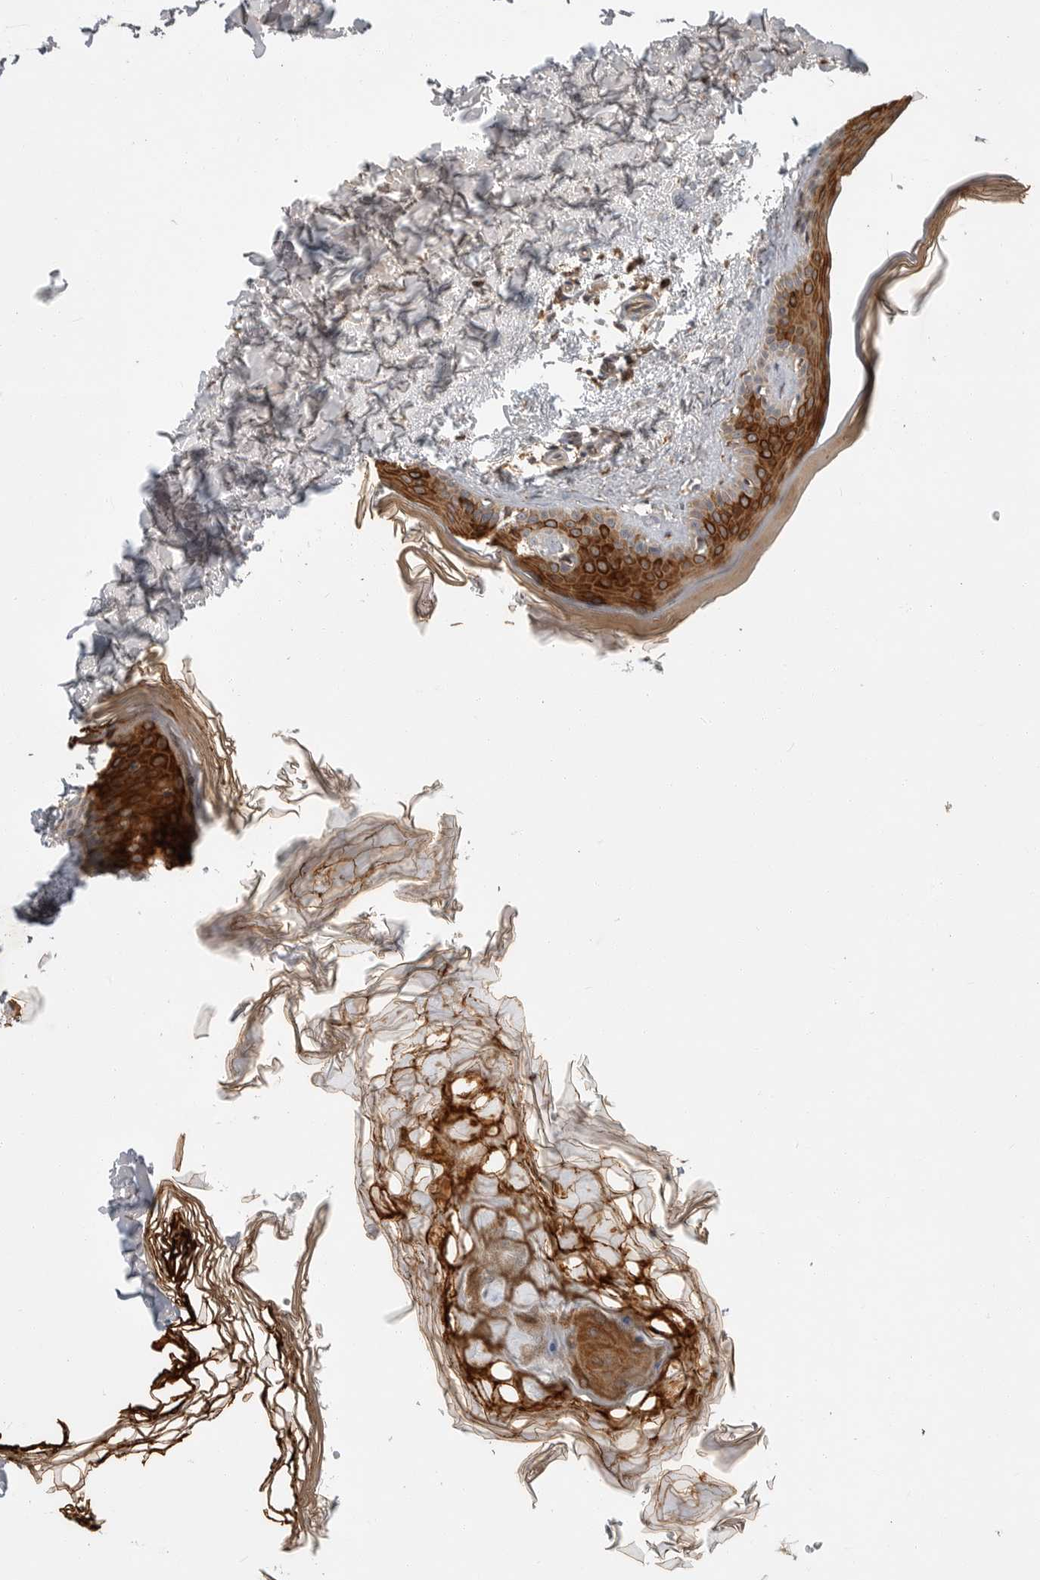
{"staining": {"intensity": "negative", "quantity": "none", "location": "none"}, "tissue": "skin", "cell_type": "Fibroblasts", "image_type": "normal", "snomed": [{"axis": "morphology", "description": "Normal tissue, NOS"}, {"axis": "topography", "description": "Skin"}], "caption": "Immunohistochemical staining of unremarkable skin exhibits no significant expression in fibroblasts. (DAB (3,3'-diaminobenzidine) IHC with hematoxylin counter stain).", "gene": "KYAT3", "patient": {"sex": "female", "age": 27}}